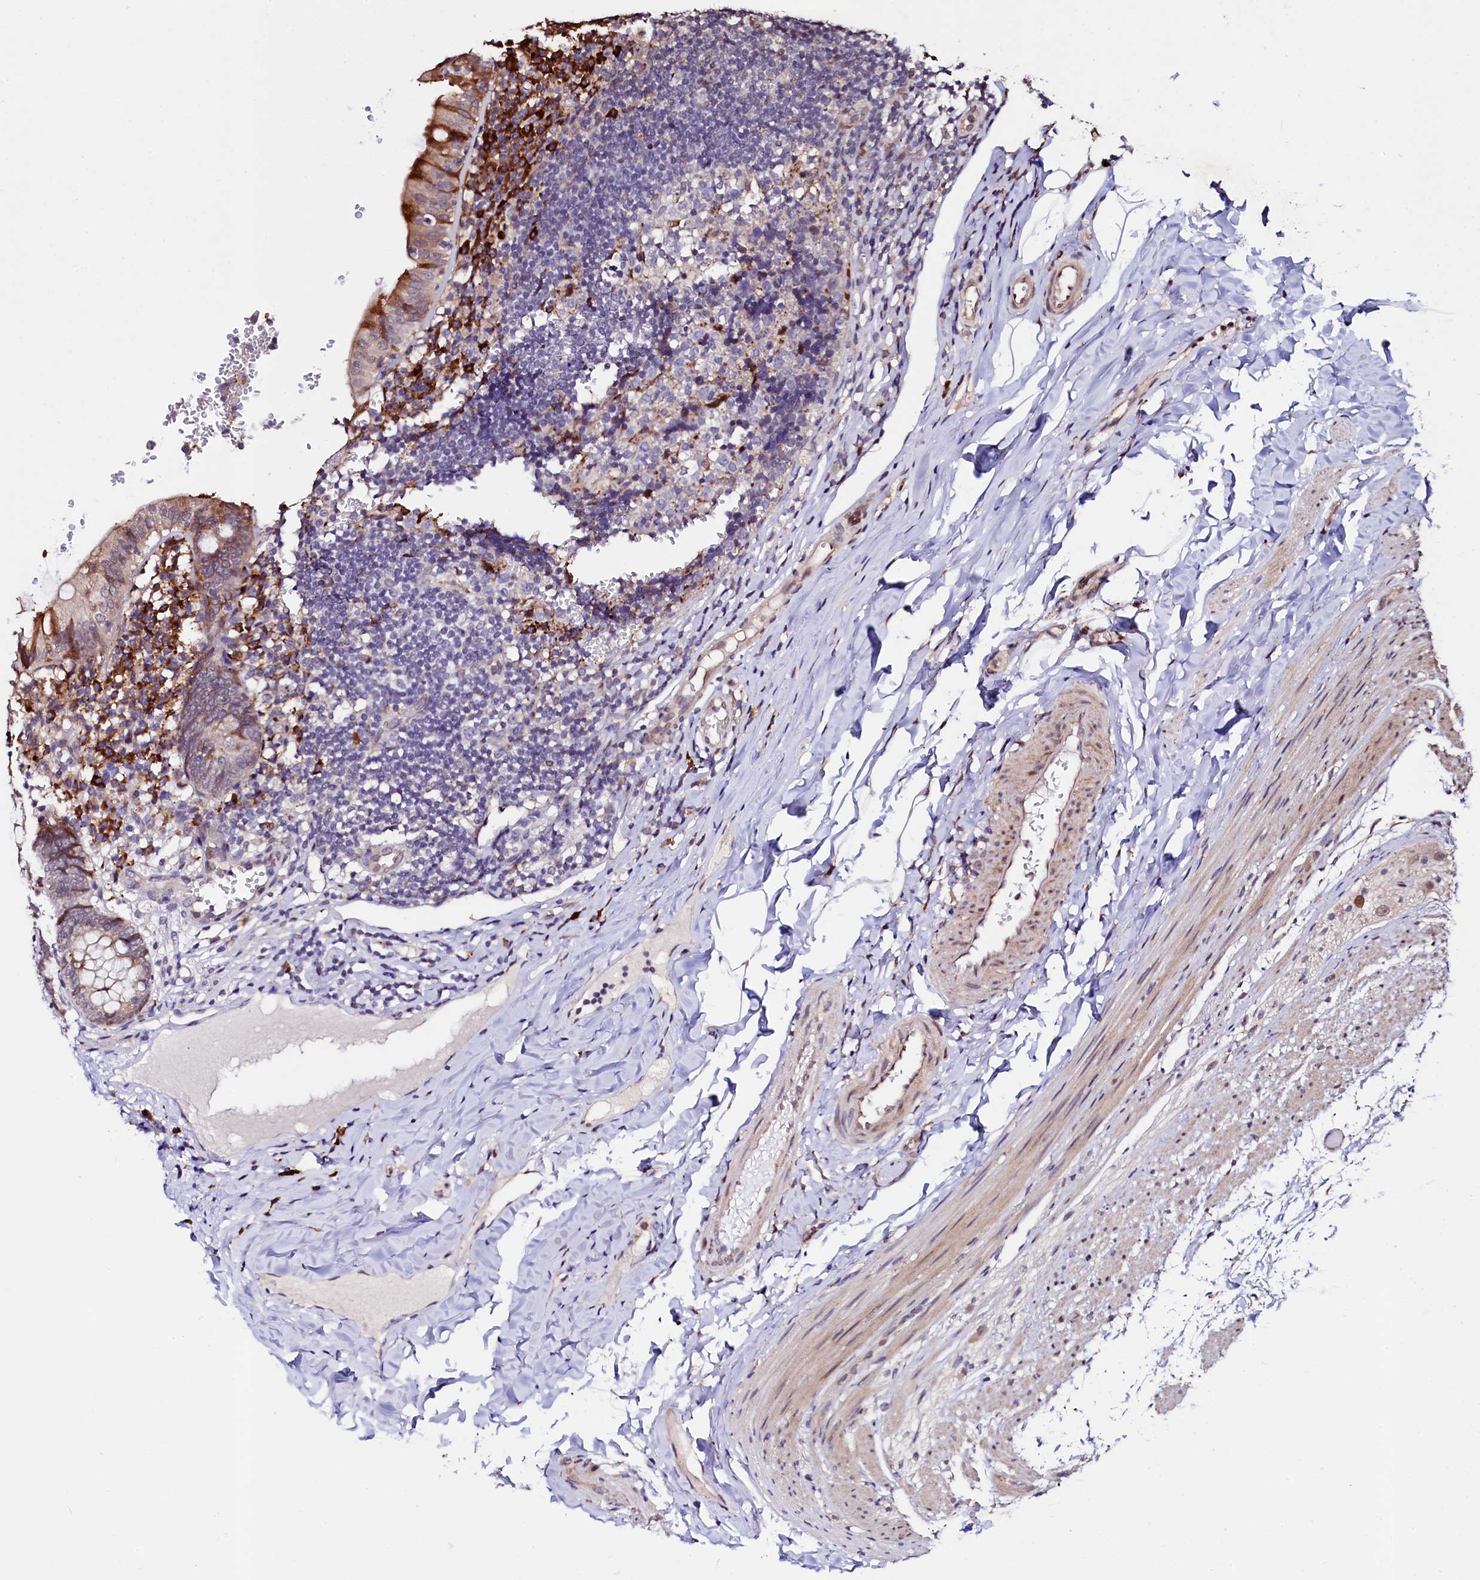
{"staining": {"intensity": "moderate", "quantity": "25%-75%", "location": "cytoplasmic/membranous"}, "tissue": "appendix", "cell_type": "Glandular cells", "image_type": "normal", "snomed": [{"axis": "morphology", "description": "Normal tissue, NOS"}, {"axis": "topography", "description": "Appendix"}], "caption": "Appendix stained for a protein (brown) reveals moderate cytoplasmic/membranous positive expression in about 25%-75% of glandular cells.", "gene": "C5orf15", "patient": {"sex": "male", "age": 8}}